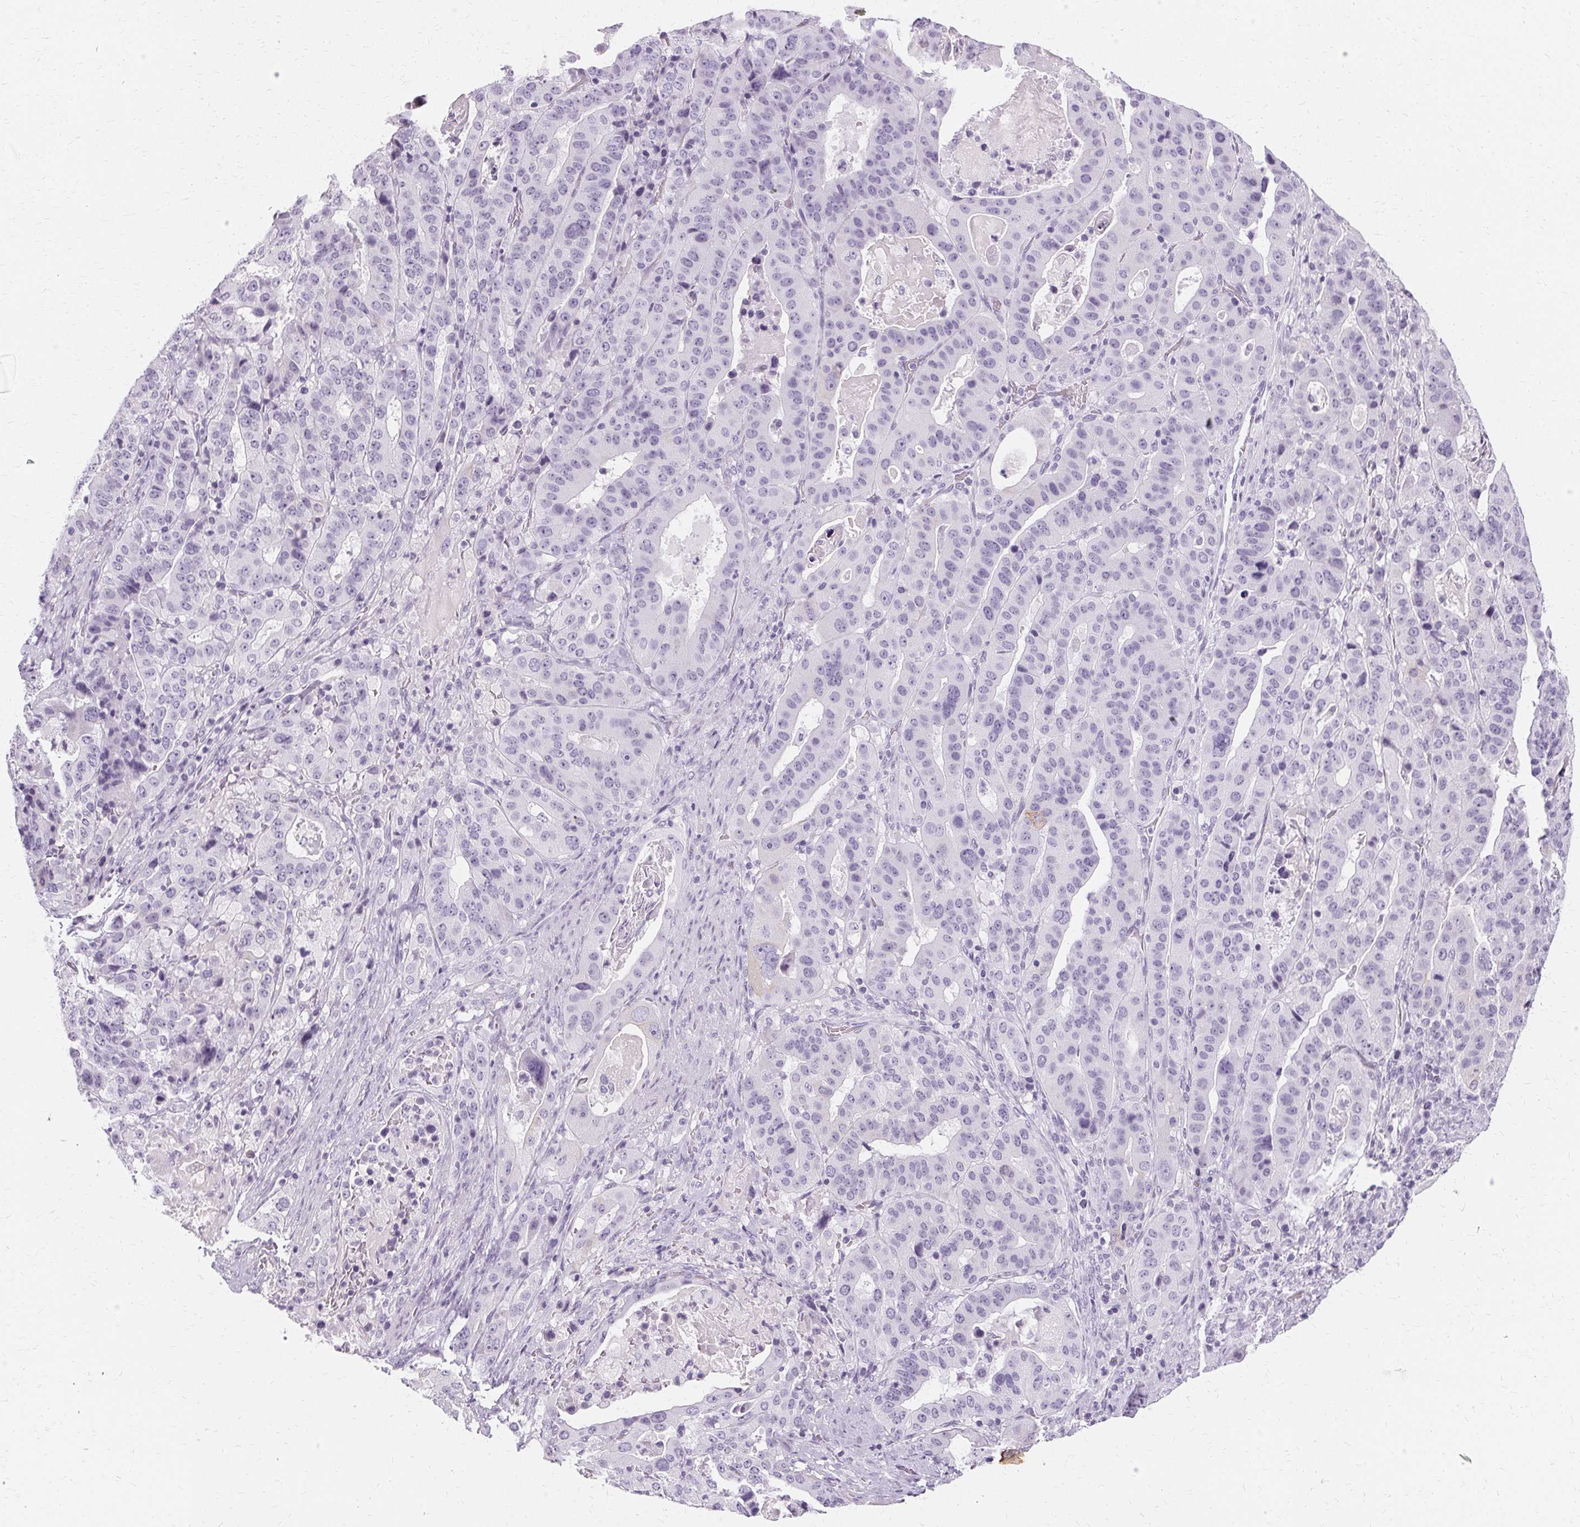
{"staining": {"intensity": "negative", "quantity": "none", "location": "none"}, "tissue": "stomach cancer", "cell_type": "Tumor cells", "image_type": "cancer", "snomed": [{"axis": "morphology", "description": "Adenocarcinoma, NOS"}, {"axis": "topography", "description": "Stomach"}], "caption": "An IHC histopathology image of stomach cancer is shown. There is no staining in tumor cells of stomach cancer.", "gene": "KRT6C", "patient": {"sex": "male", "age": 48}}